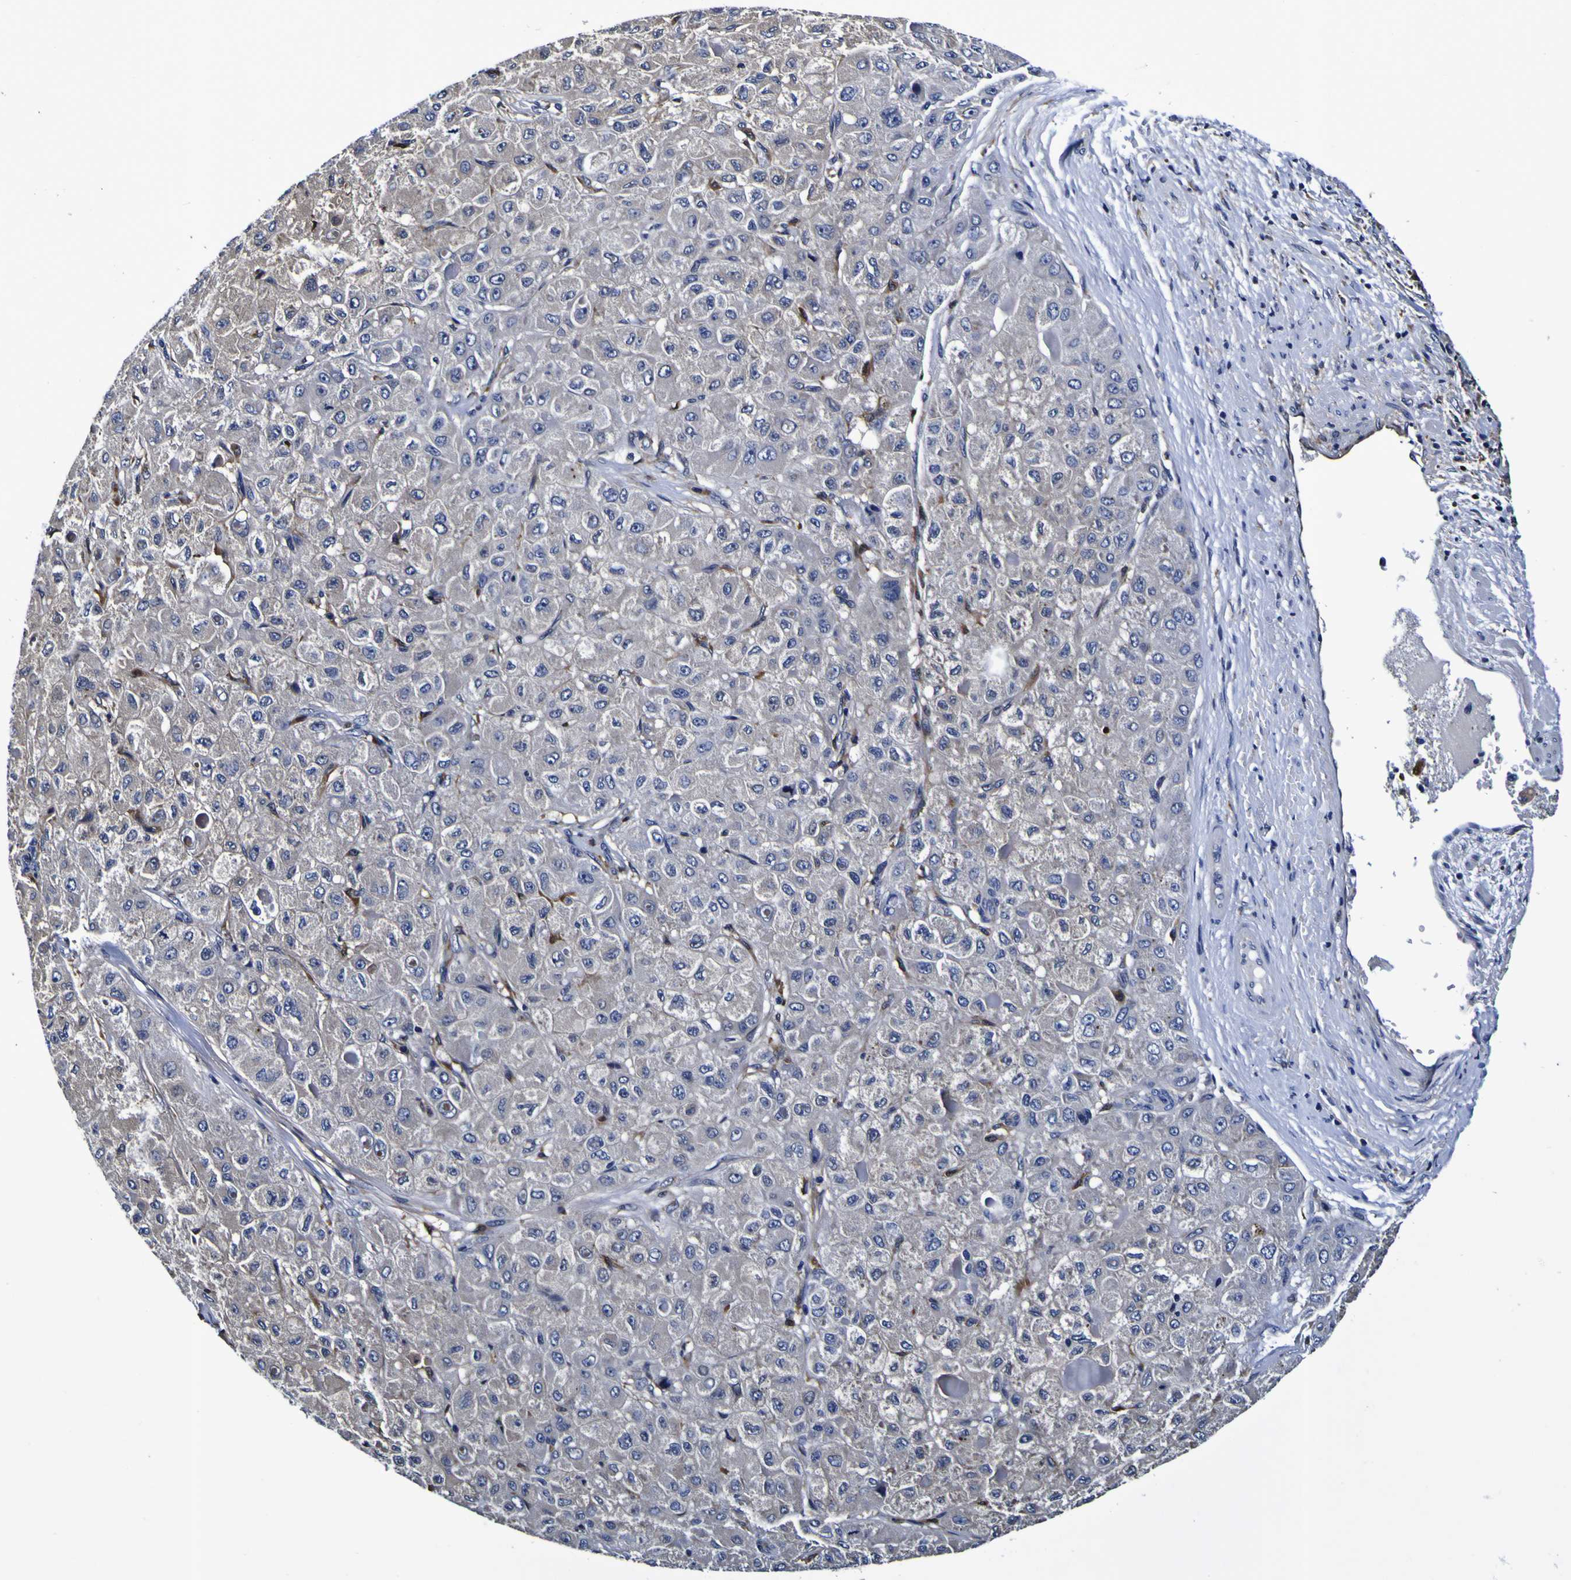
{"staining": {"intensity": "negative", "quantity": "none", "location": "none"}, "tissue": "liver cancer", "cell_type": "Tumor cells", "image_type": "cancer", "snomed": [{"axis": "morphology", "description": "Carcinoma, Hepatocellular, NOS"}, {"axis": "topography", "description": "Liver"}], "caption": "This image is of hepatocellular carcinoma (liver) stained with IHC to label a protein in brown with the nuclei are counter-stained blue. There is no expression in tumor cells.", "gene": "GPX1", "patient": {"sex": "male", "age": 80}}